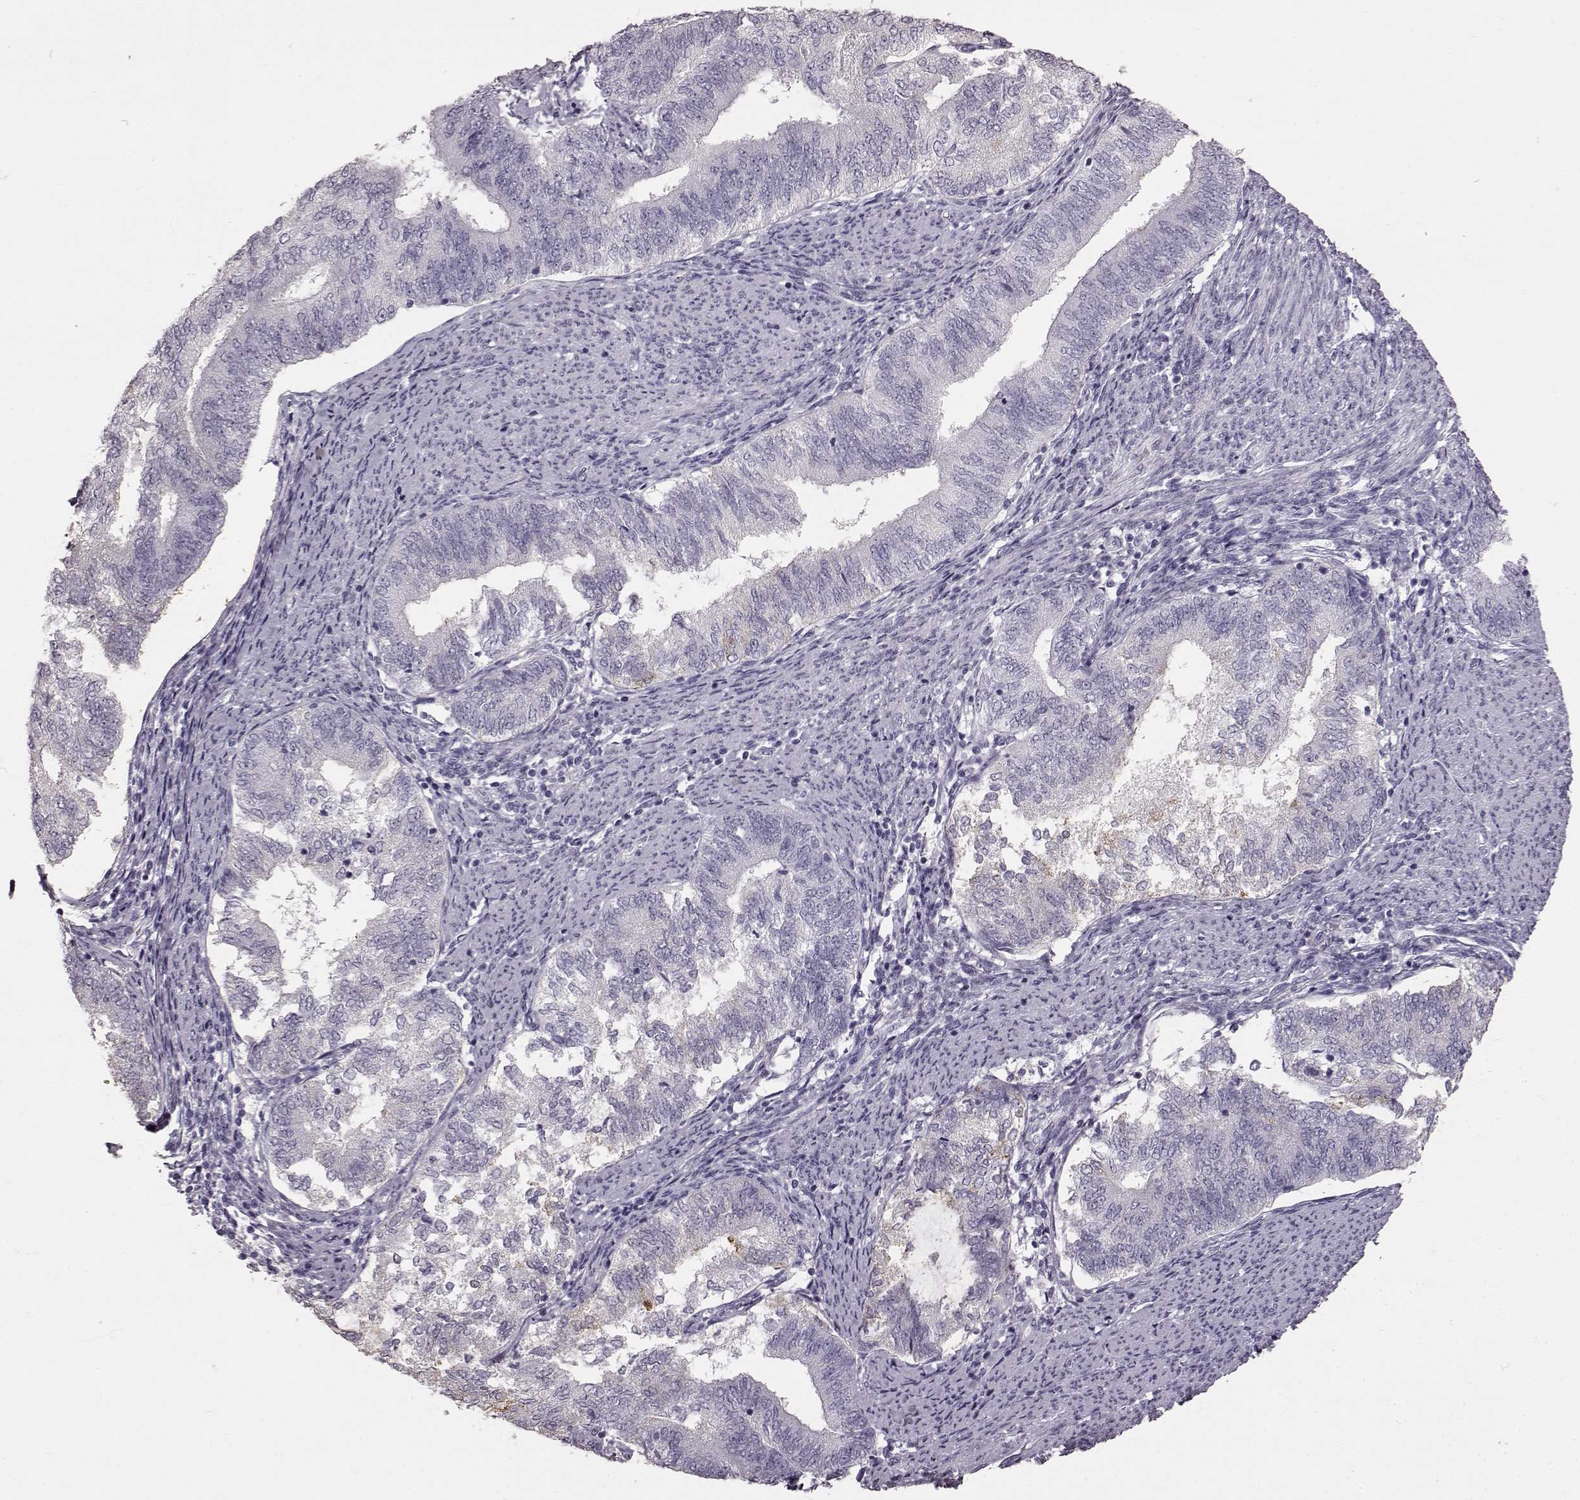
{"staining": {"intensity": "negative", "quantity": "none", "location": "none"}, "tissue": "endometrial cancer", "cell_type": "Tumor cells", "image_type": "cancer", "snomed": [{"axis": "morphology", "description": "Adenocarcinoma, NOS"}, {"axis": "topography", "description": "Endometrium"}], "caption": "This is an immunohistochemistry (IHC) photomicrograph of human endometrial cancer. There is no staining in tumor cells.", "gene": "FUT4", "patient": {"sex": "female", "age": 65}}